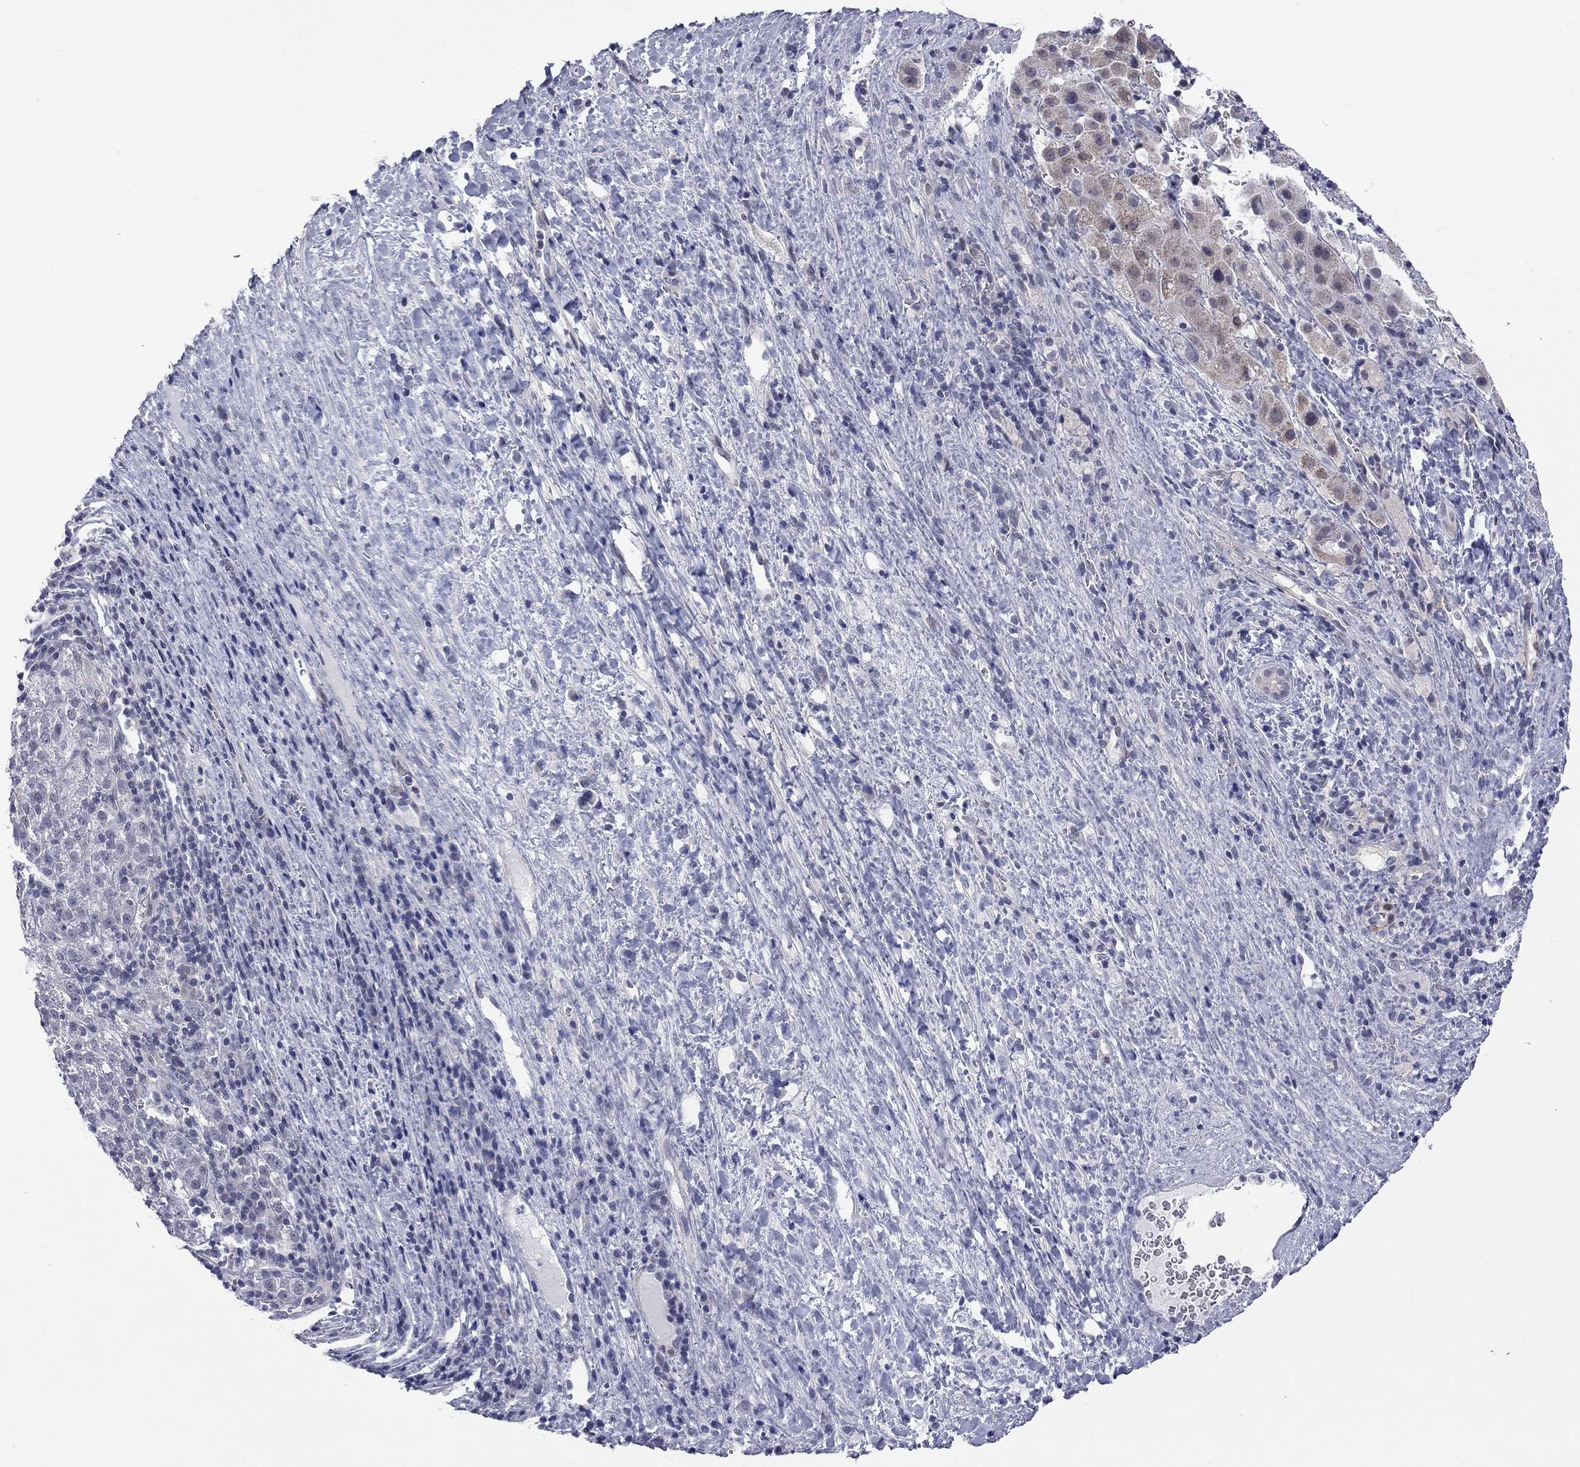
{"staining": {"intensity": "weak", "quantity": "<25%", "location": "cytoplasmic/membranous"}, "tissue": "liver cancer", "cell_type": "Tumor cells", "image_type": "cancer", "snomed": [{"axis": "morphology", "description": "Carcinoma, Hepatocellular, NOS"}, {"axis": "topography", "description": "Liver"}], "caption": "Human hepatocellular carcinoma (liver) stained for a protein using IHC reveals no expression in tumor cells.", "gene": "POU5F2", "patient": {"sex": "female", "age": 60}}